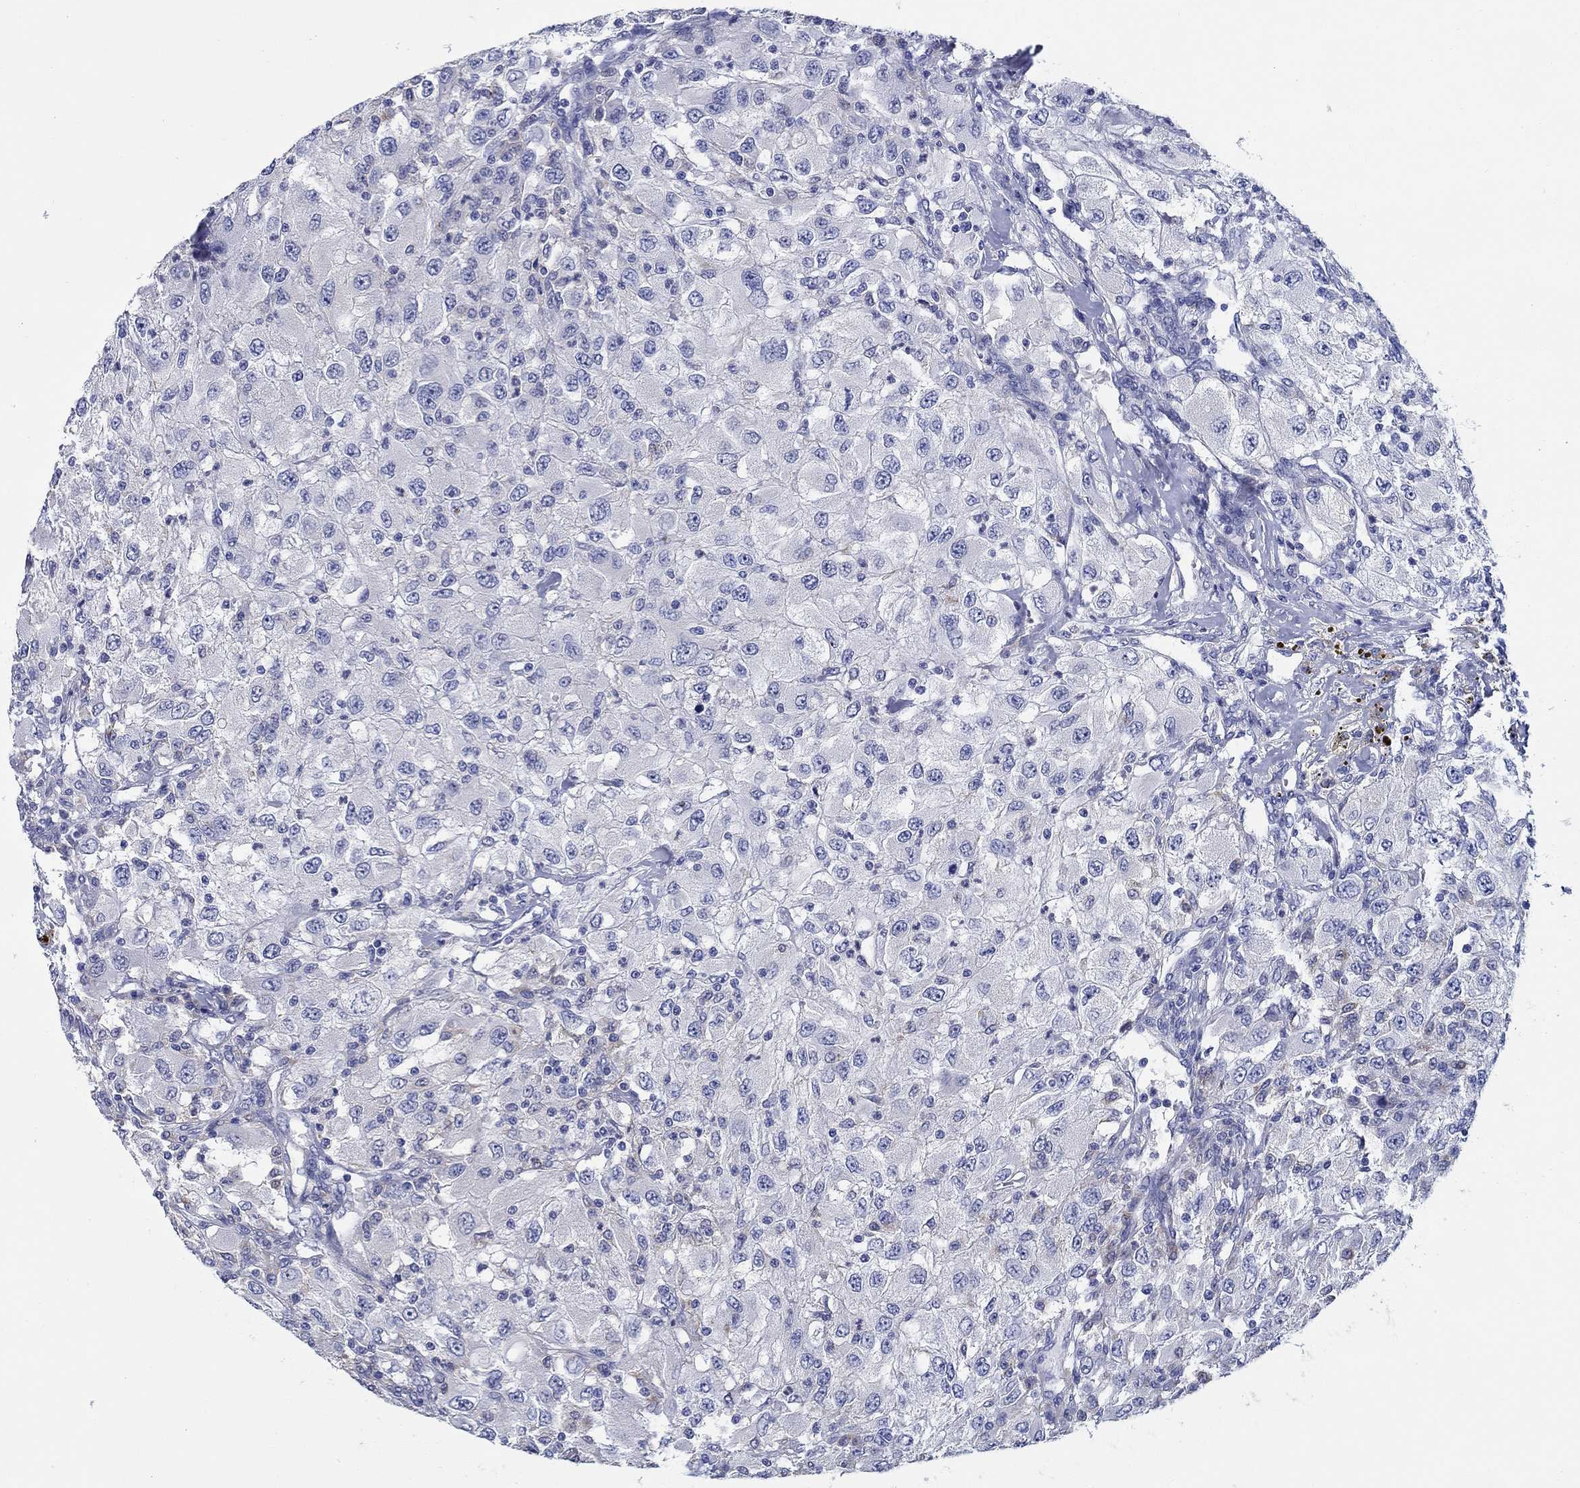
{"staining": {"intensity": "negative", "quantity": "none", "location": "none"}, "tissue": "renal cancer", "cell_type": "Tumor cells", "image_type": "cancer", "snomed": [{"axis": "morphology", "description": "Adenocarcinoma, NOS"}, {"axis": "topography", "description": "Kidney"}], "caption": "DAB immunohistochemical staining of human renal cancer (adenocarcinoma) exhibits no significant positivity in tumor cells.", "gene": "RAP1GAP", "patient": {"sex": "female", "age": 67}}